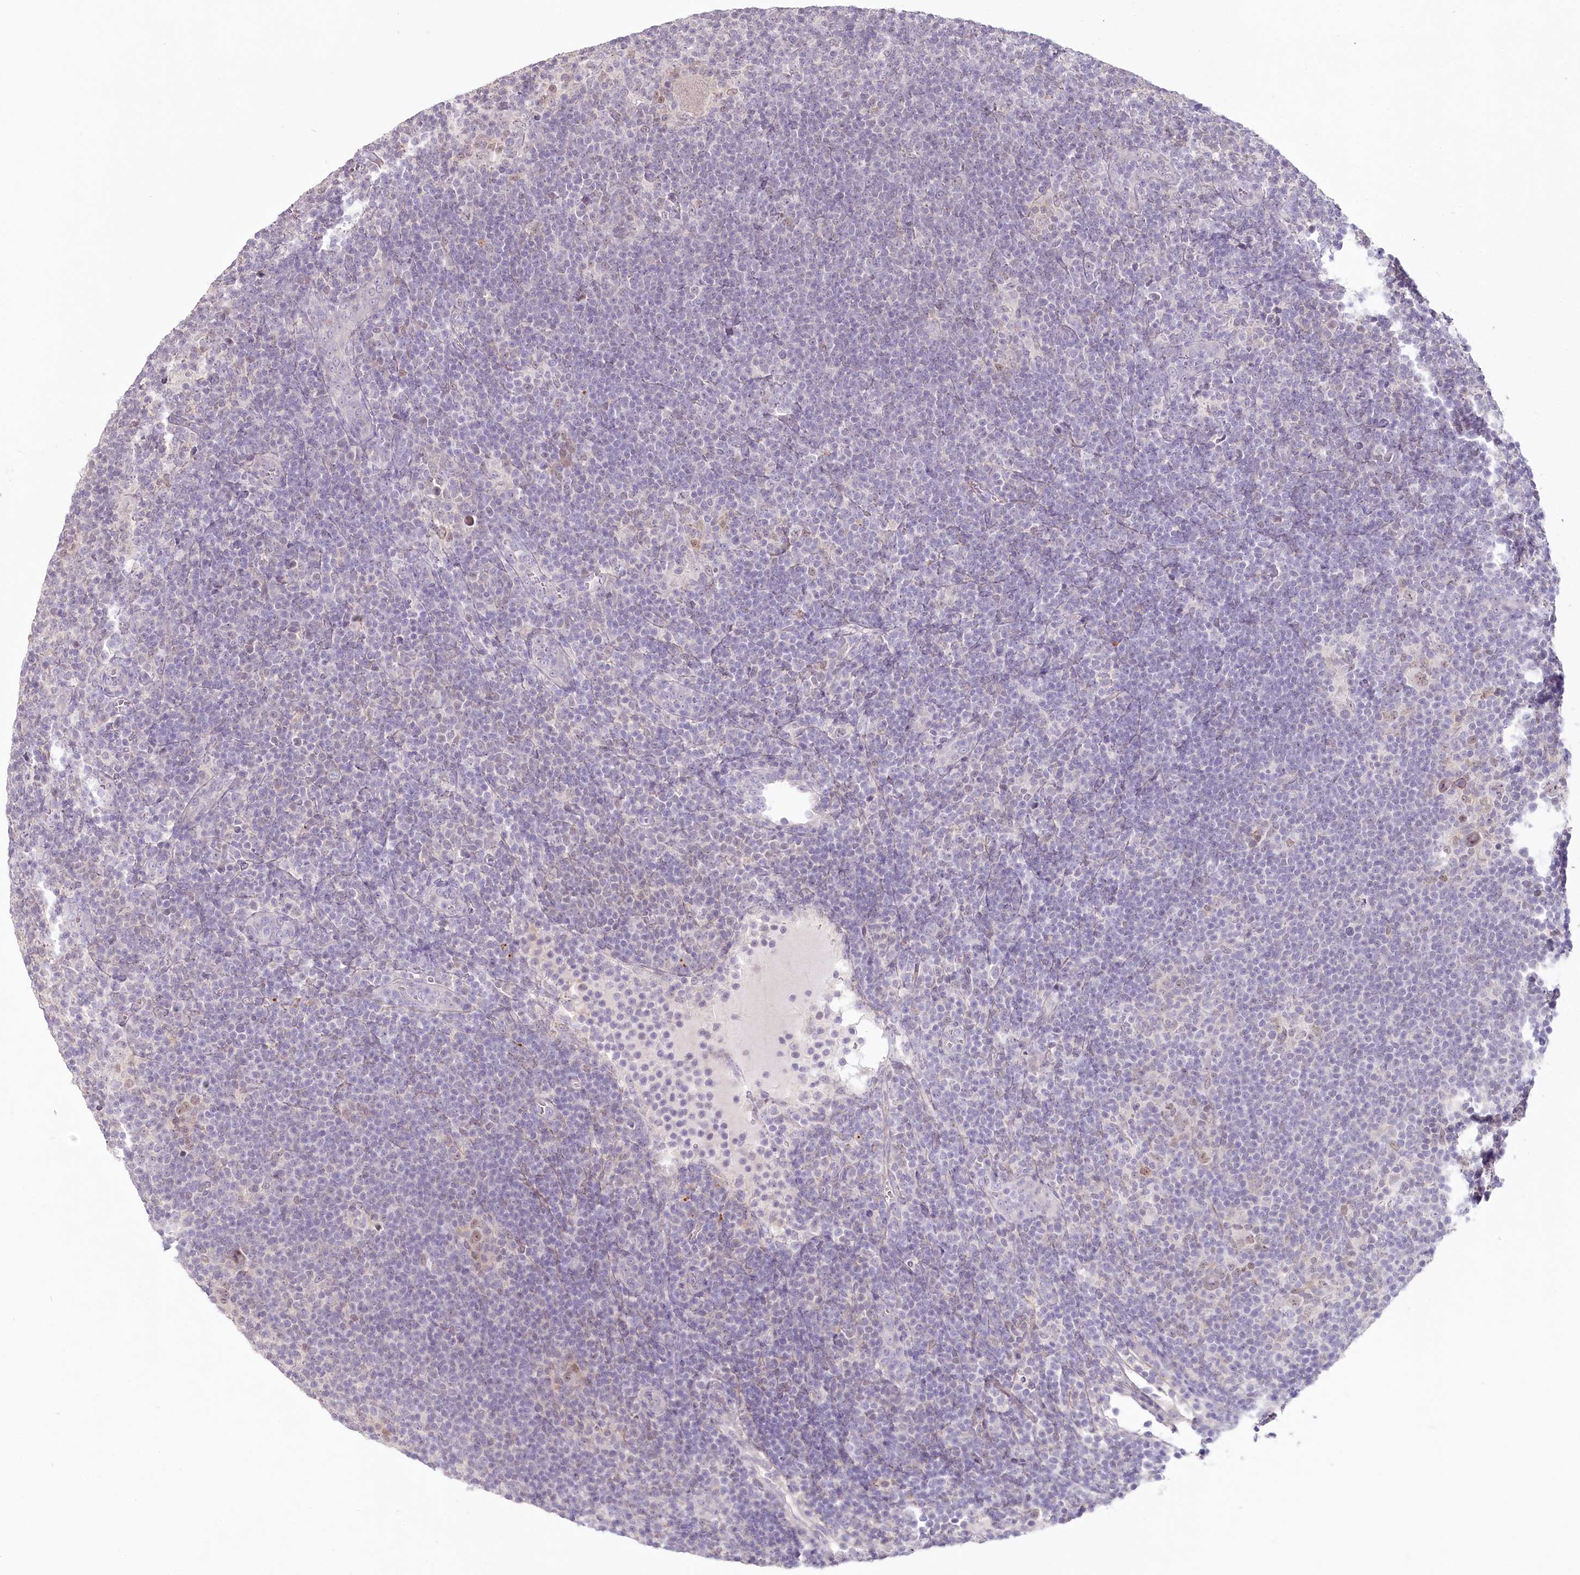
{"staining": {"intensity": "weak", "quantity": "25%-75%", "location": "nuclear"}, "tissue": "lymphoma", "cell_type": "Tumor cells", "image_type": "cancer", "snomed": [{"axis": "morphology", "description": "Hodgkin's disease, NOS"}, {"axis": "topography", "description": "Lymph node"}], "caption": "Immunohistochemical staining of lymphoma demonstrates weak nuclear protein staining in approximately 25%-75% of tumor cells.", "gene": "USP11", "patient": {"sex": "female", "age": 57}}